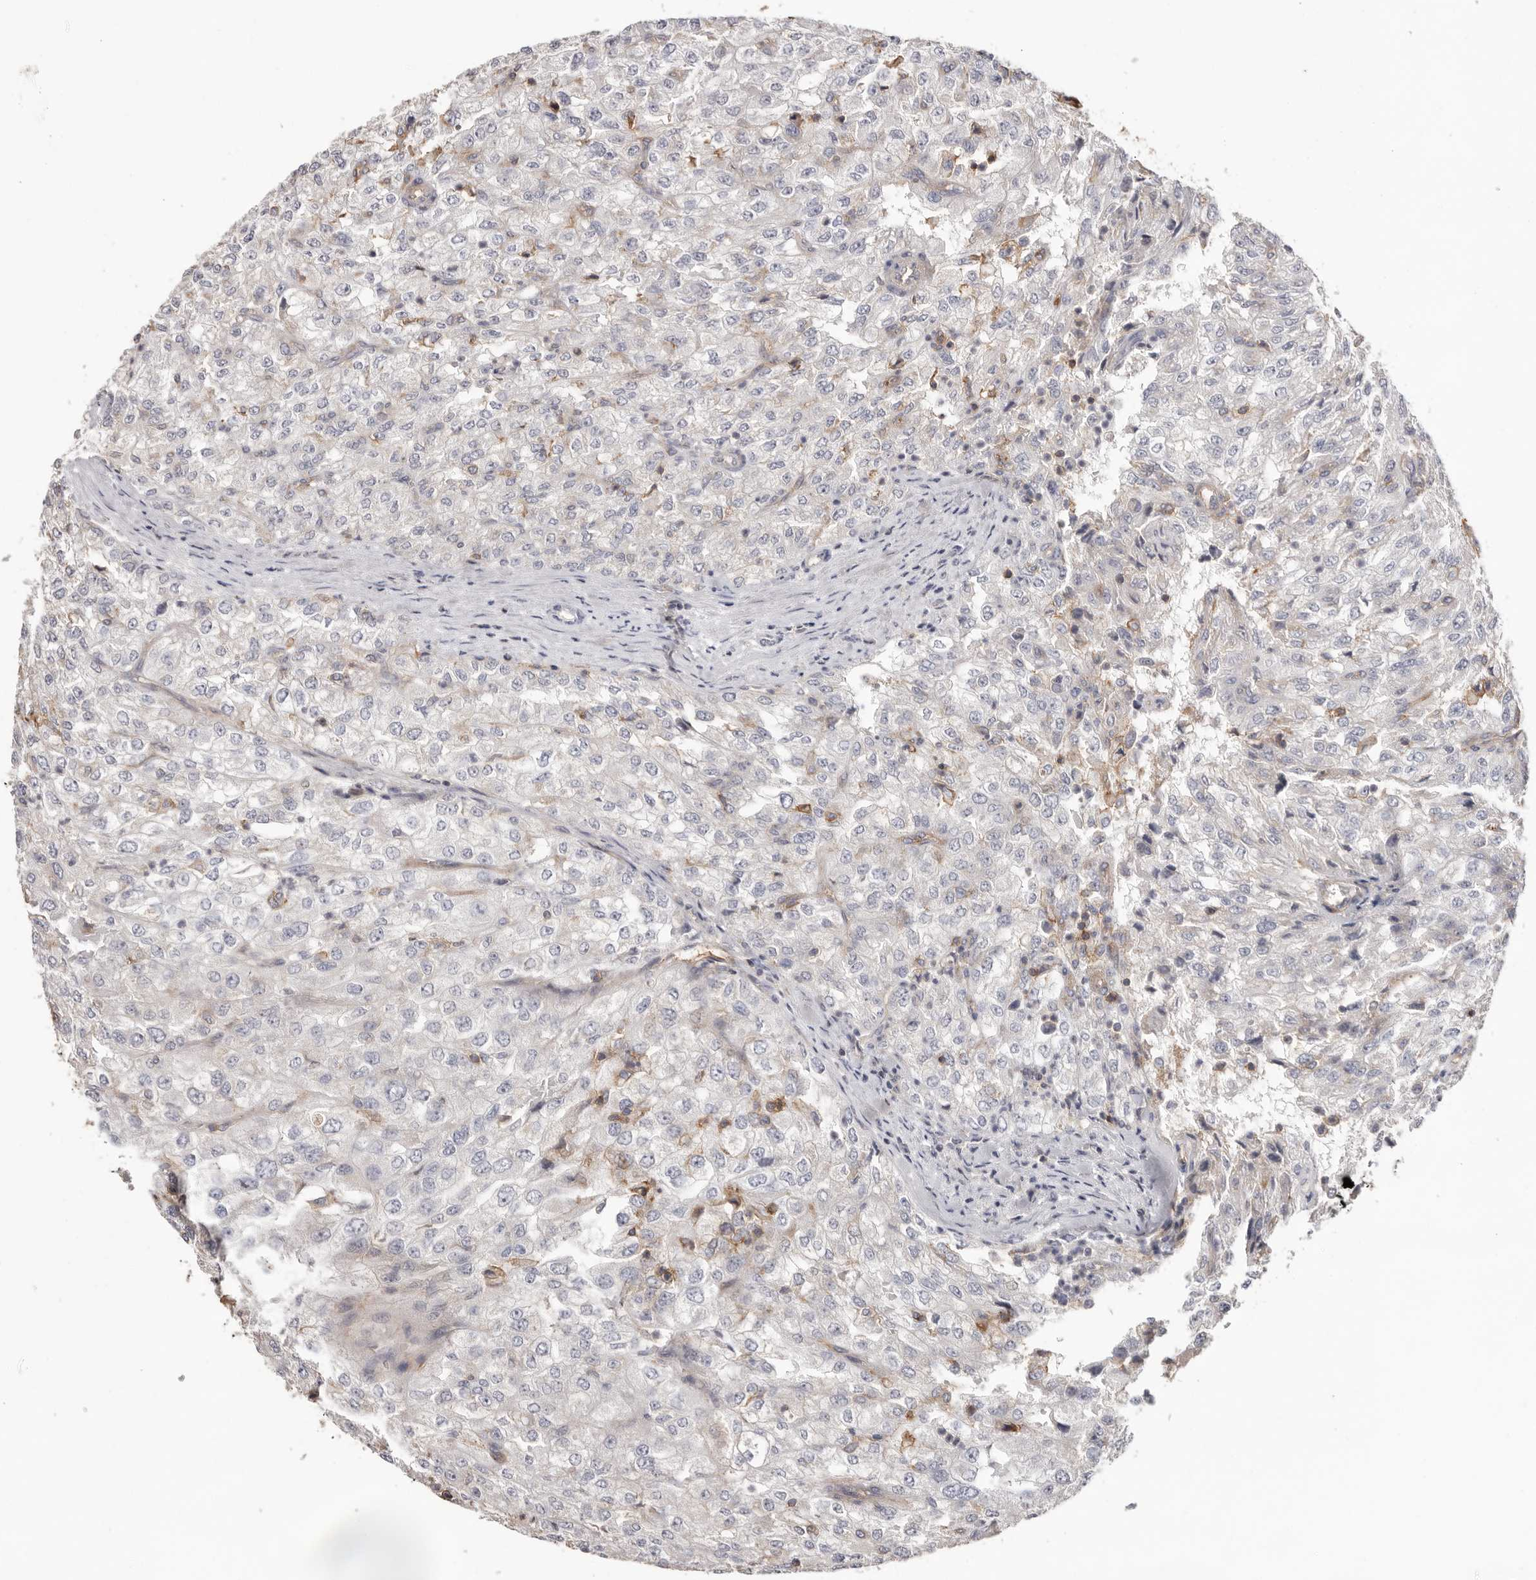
{"staining": {"intensity": "negative", "quantity": "none", "location": "none"}, "tissue": "renal cancer", "cell_type": "Tumor cells", "image_type": "cancer", "snomed": [{"axis": "morphology", "description": "Adenocarcinoma, NOS"}, {"axis": "topography", "description": "Kidney"}], "caption": "IHC photomicrograph of human renal cancer stained for a protein (brown), which reveals no staining in tumor cells. The staining is performed using DAB (3,3'-diaminobenzidine) brown chromogen with nuclei counter-stained in using hematoxylin.", "gene": "MMACHC", "patient": {"sex": "female", "age": 54}}